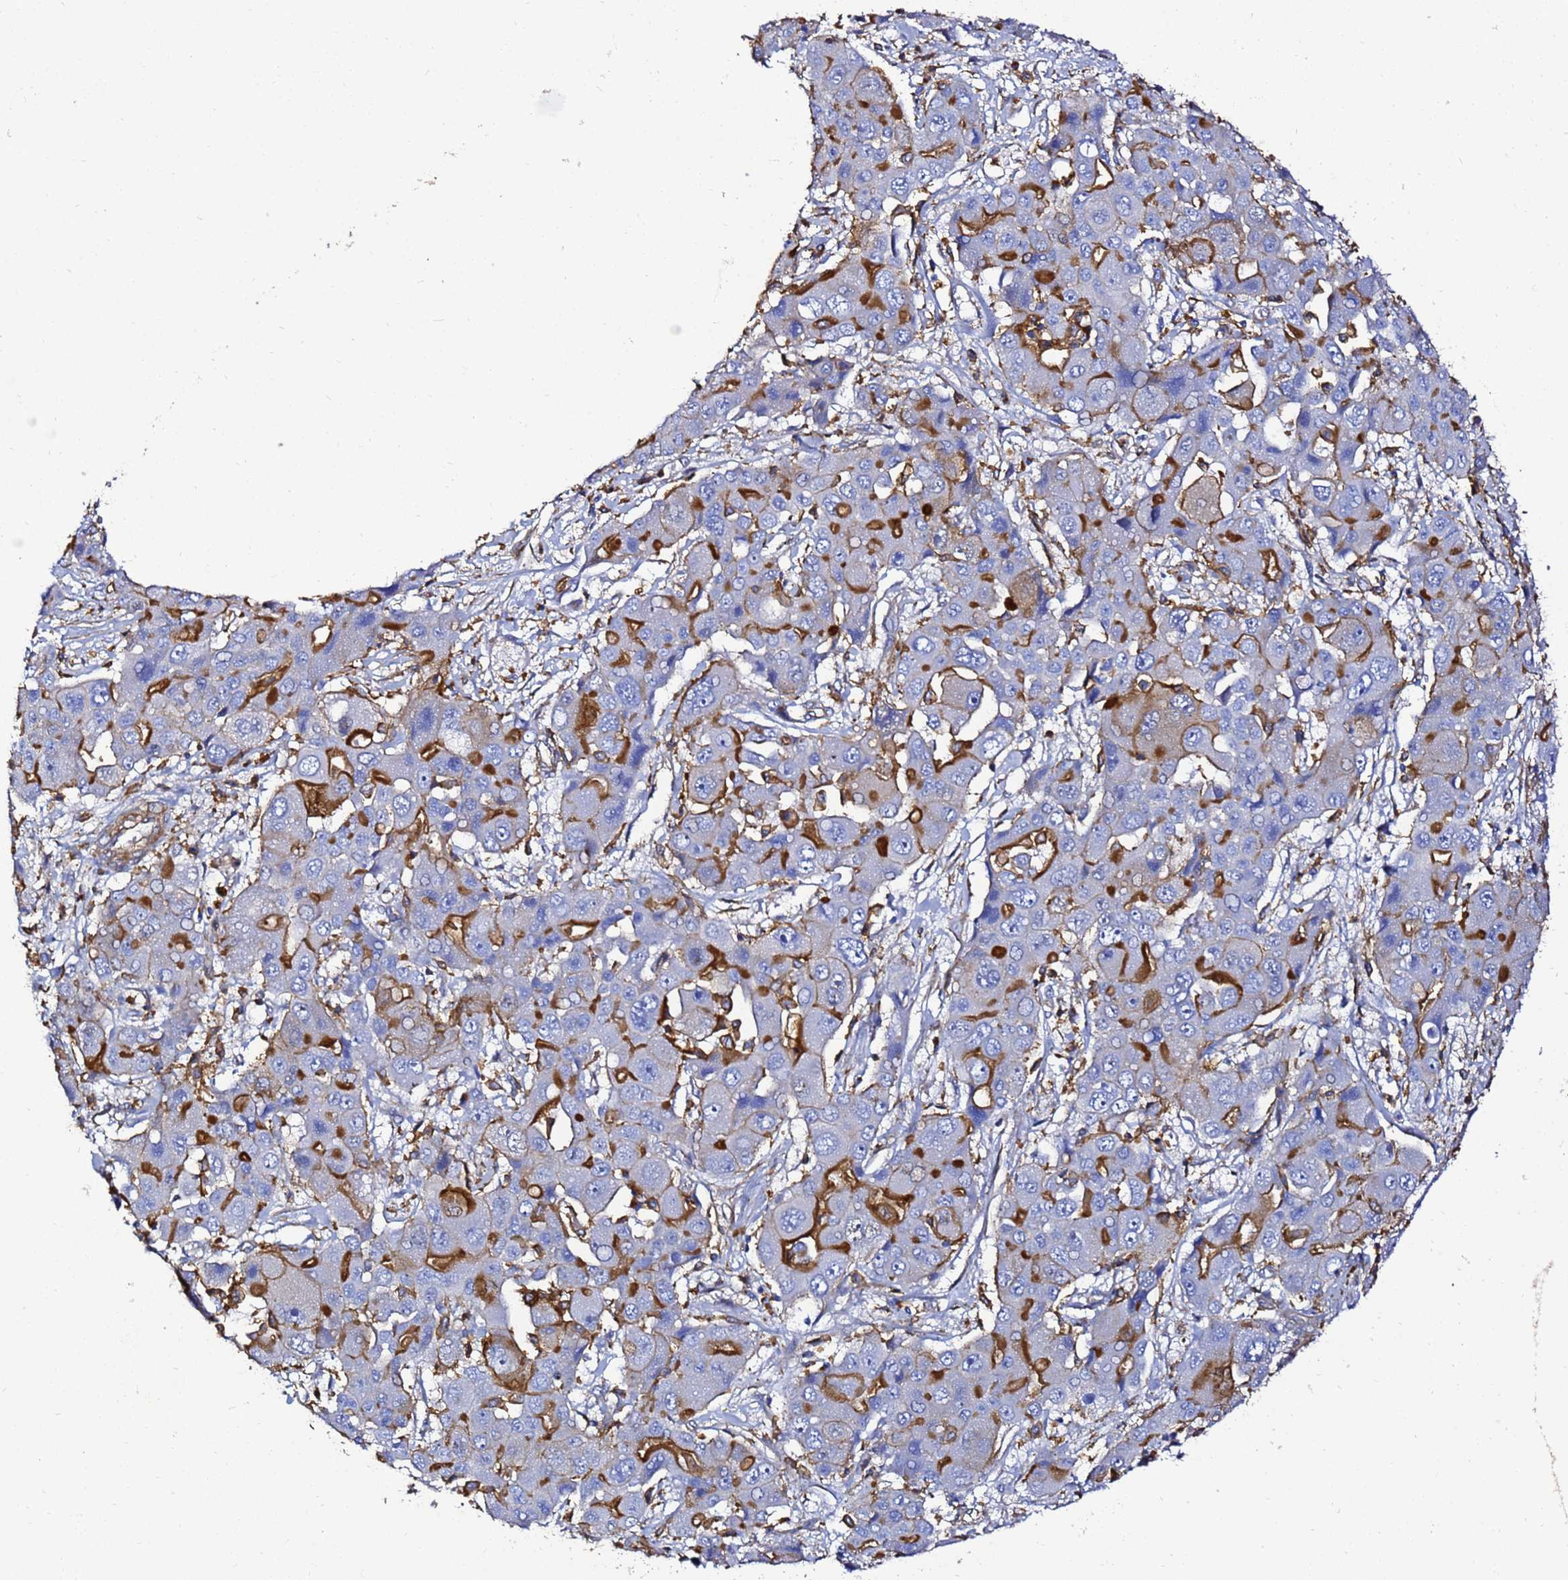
{"staining": {"intensity": "strong", "quantity": "25%-75%", "location": "cytoplasmic/membranous"}, "tissue": "liver cancer", "cell_type": "Tumor cells", "image_type": "cancer", "snomed": [{"axis": "morphology", "description": "Cholangiocarcinoma"}, {"axis": "topography", "description": "Liver"}], "caption": "The micrograph demonstrates immunohistochemical staining of liver cancer. There is strong cytoplasmic/membranous positivity is identified in about 25%-75% of tumor cells.", "gene": "ACTB", "patient": {"sex": "male", "age": 67}}